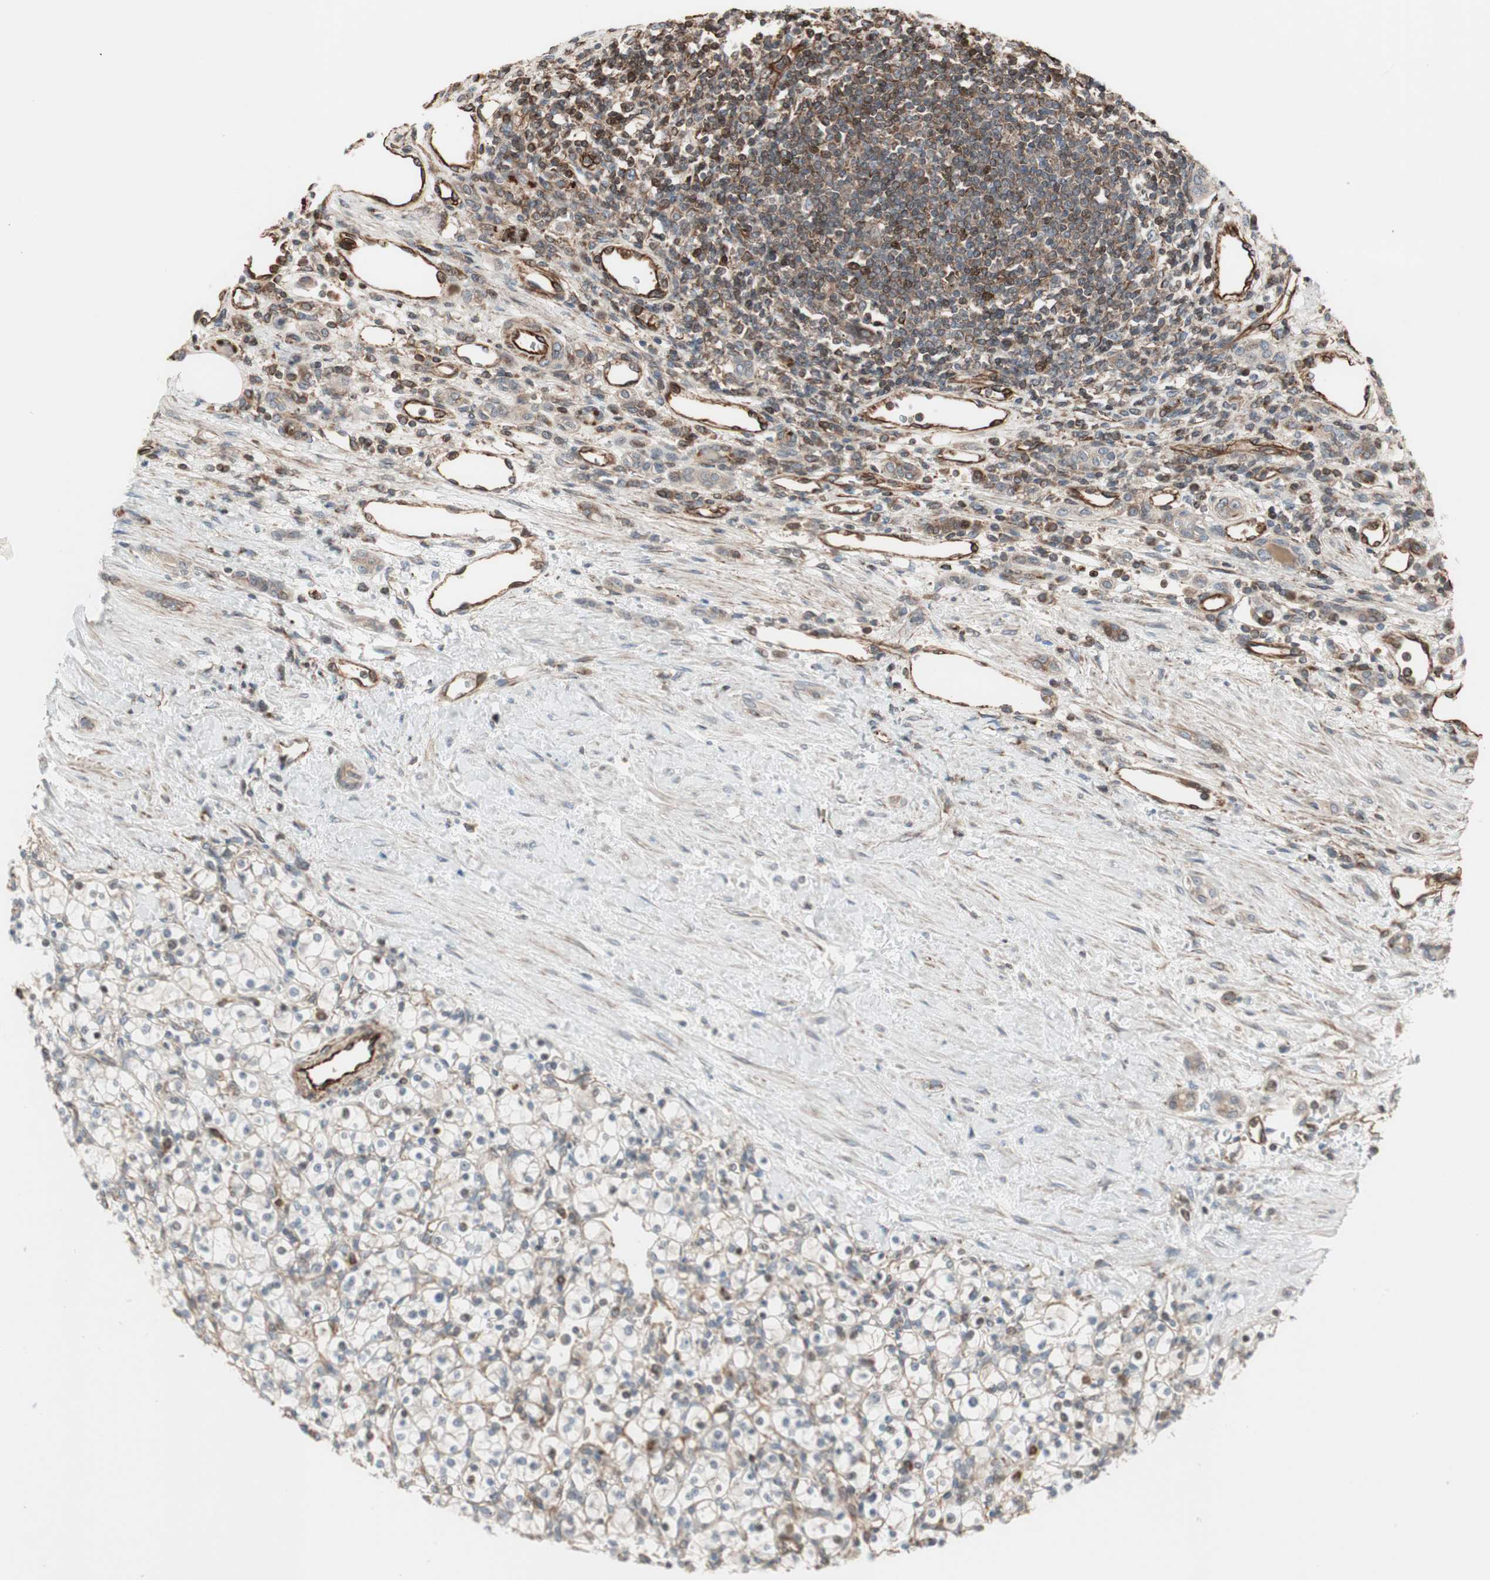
{"staining": {"intensity": "weak", "quantity": "25%-75%", "location": "cytoplasmic/membranous"}, "tissue": "renal cancer", "cell_type": "Tumor cells", "image_type": "cancer", "snomed": [{"axis": "morphology", "description": "Normal tissue, NOS"}, {"axis": "morphology", "description": "Adenocarcinoma, NOS"}, {"axis": "topography", "description": "Kidney"}], "caption": "Renal cancer (adenocarcinoma) stained for a protein displays weak cytoplasmic/membranous positivity in tumor cells. The staining was performed using DAB (3,3'-diaminobenzidine), with brown indicating positive protein expression. Nuclei are stained blue with hematoxylin.", "gene": "MAD2L2", "patient": {"sex": "female", "age": 55}}